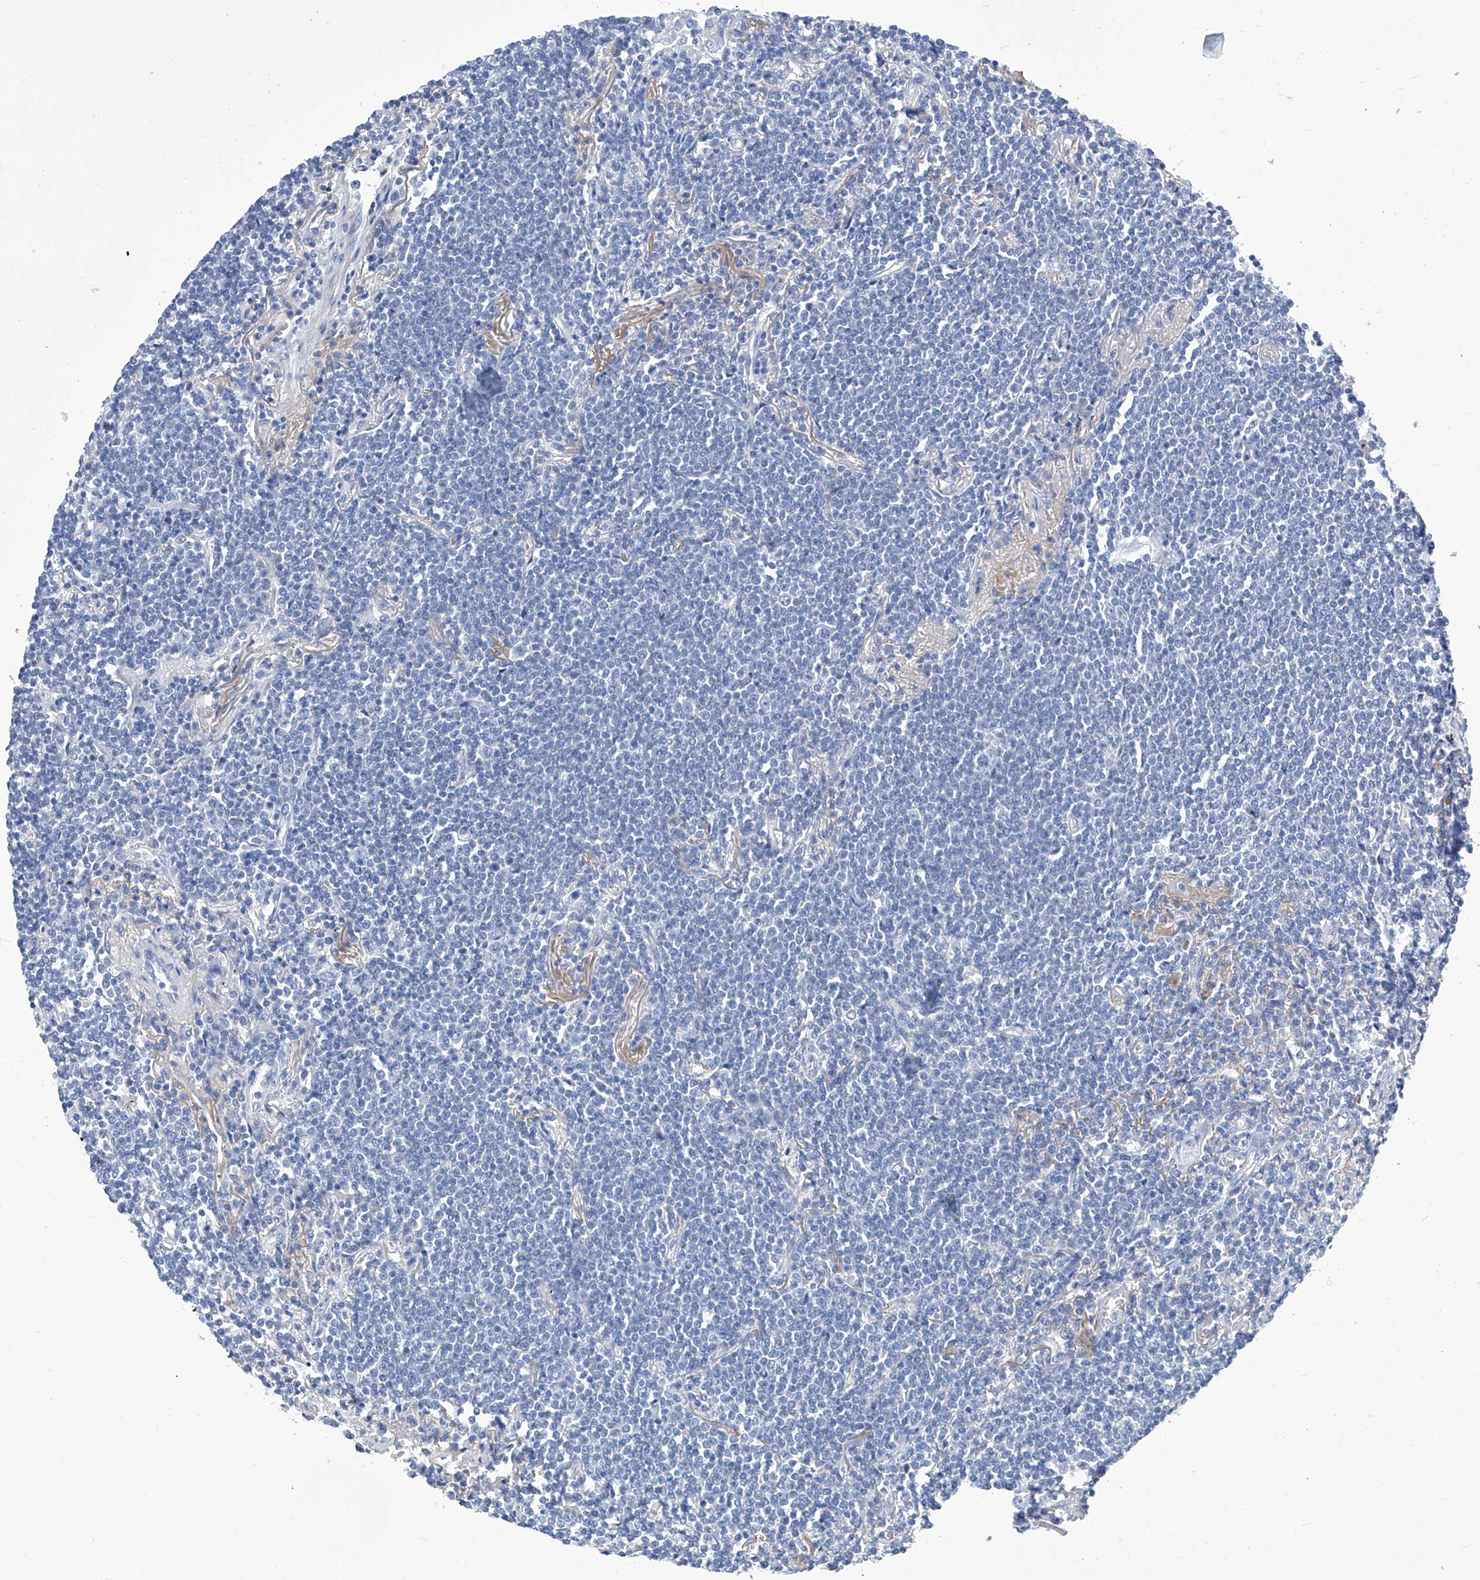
{"staining": {"intensity": "negative", "quantity": "none", "location": "none"}, "tissue": "lymphoma", "cell_type": "Tumor cells", "image_type": "cancer", "snomed": [{"axis": "morphology", "description": "Malignant lymphoma, non-Hodgkin's type, Low grade"}, {"axis": "topography", "description": "Lung"}], "caption": "A micrograph of human lymphoma is negative for staining in tumor cells.", "gene": "SMS", "patient": {"sex": "female", "age": 71}}